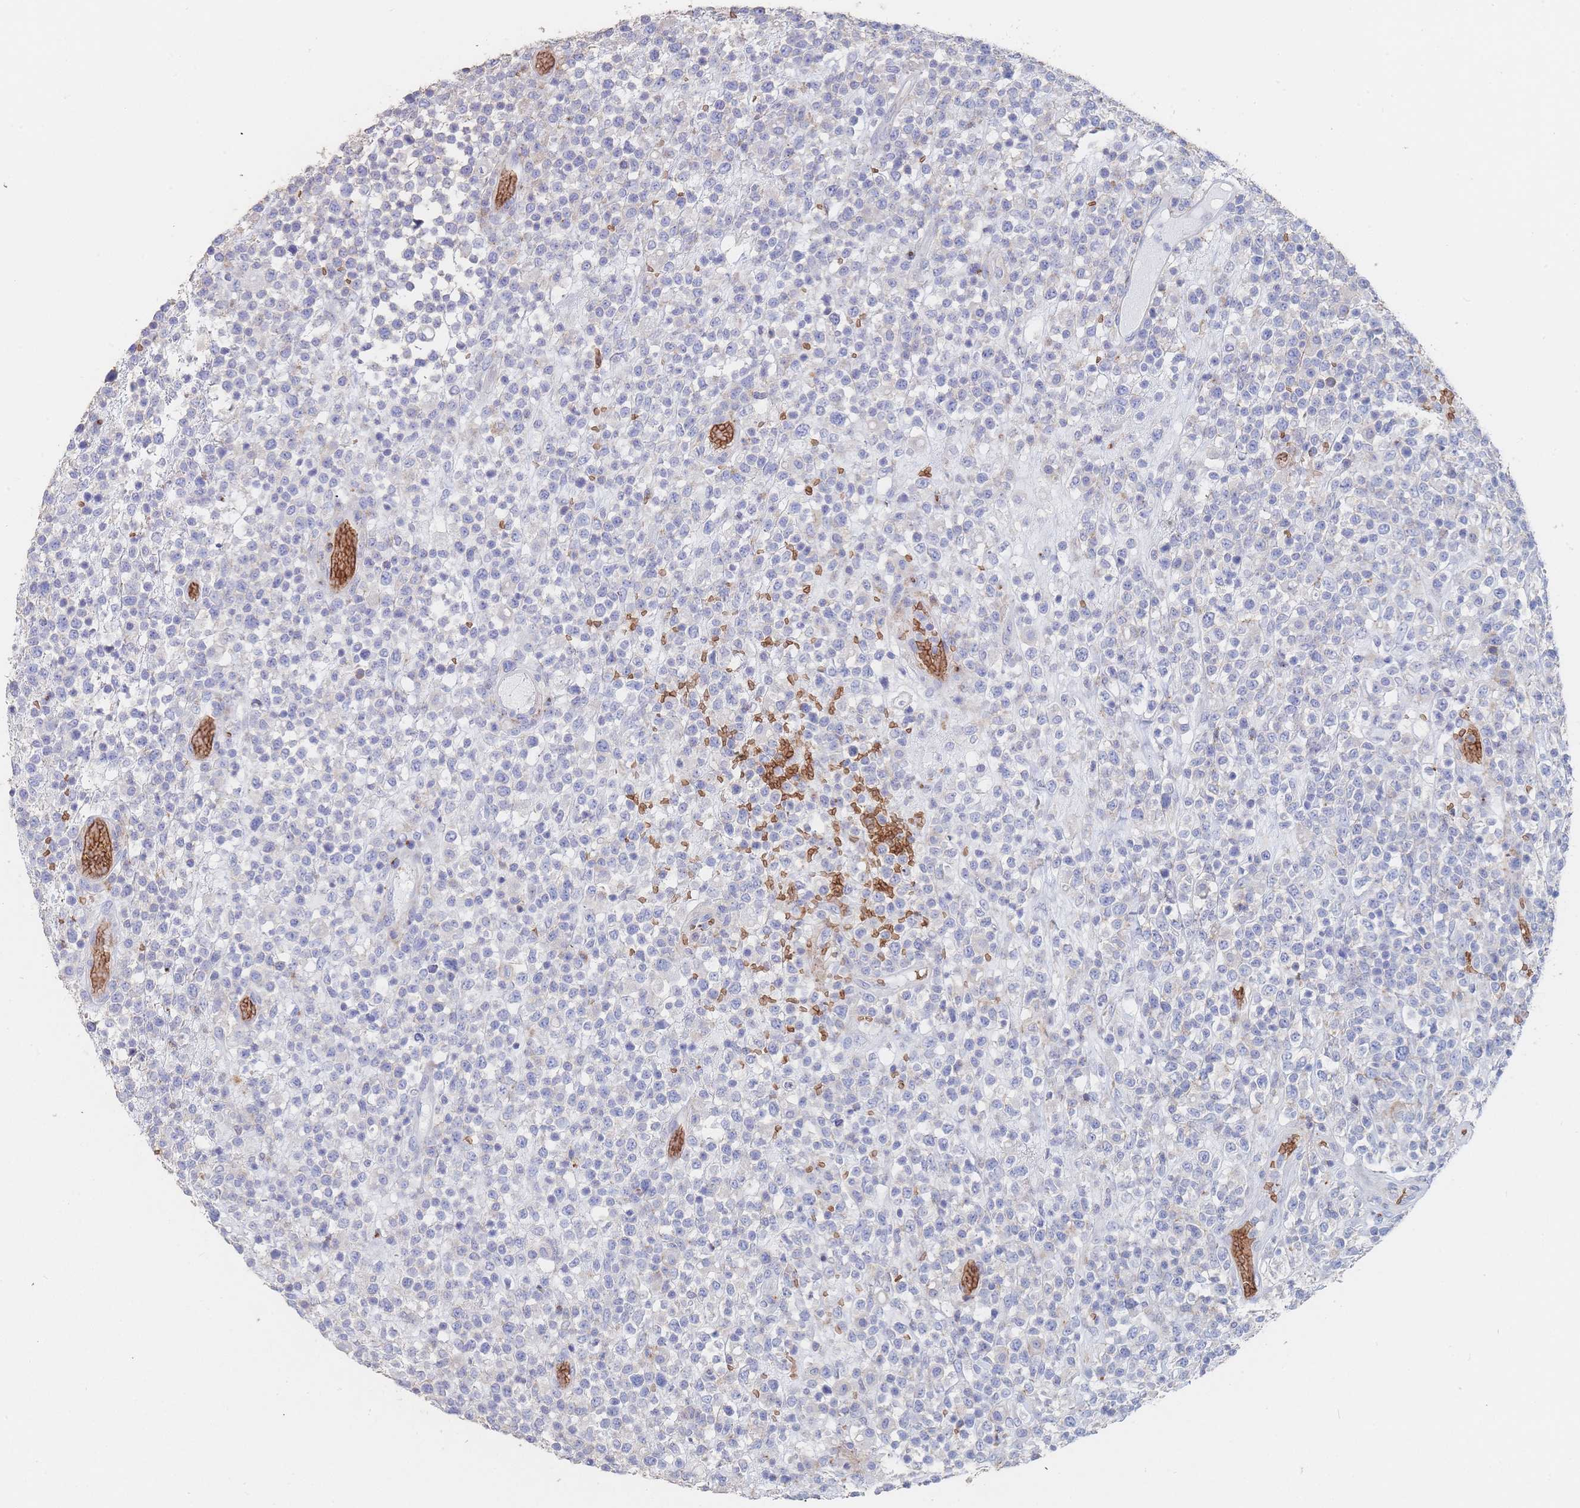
{"staining": {"intensity": "negative", "quantity": "none", "location": "none"}, "tissue": "lymphoma", "cell_type": "Tumor cells", "image_type": "cancer", "snomed": [{"axis": "morphology", "description": "Malignant lymphoma, non-Hodgkin's type, High grade"}, {"axis": "topography", "description": "Colon"}], "caption": "This is a histopathology image of IHC staining of lymphoma, which shows no positivity in tumor cells.", "gene": "SLC2A1", "patient": {"sex": "female", "age": 53}}